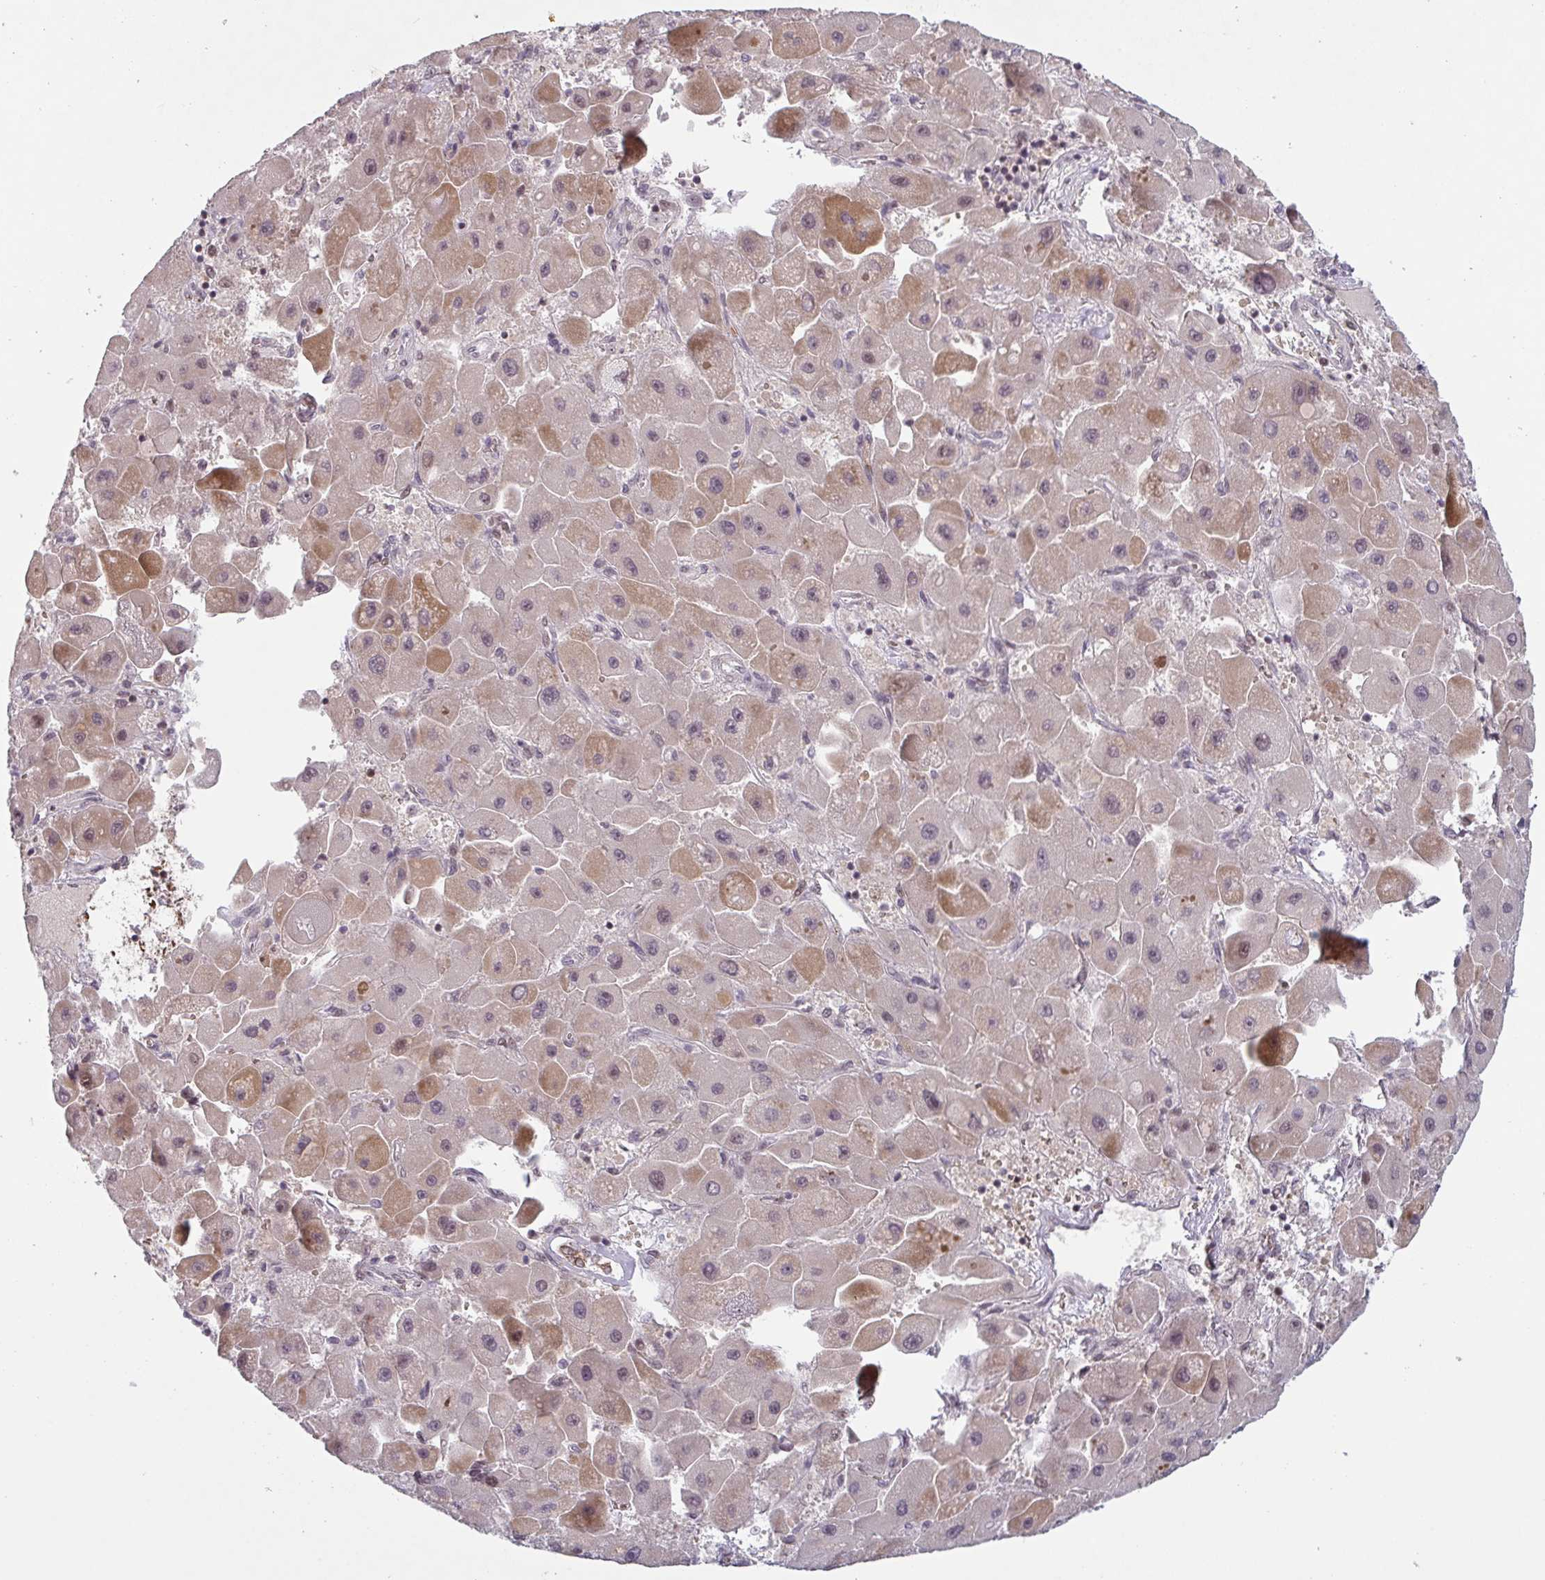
{"staining": {"intensity": "weak", "quantity": "25%-75%", "location": "cytoplasmic/membranous,nuclear"}, "tissue": "liver cancer", "cell_type": "Tumor cells", "image_type": "cancer", "snomed": [{"axis": "morphology", "description": "Carcinoma, Hepatocellular, NOS"}, {"axis": "topography", "description": "Liver"}], "caption": "A brown stain labels weak cytoplasmic/membranous and nuclear expression of a protein in liver cancer (hepatocellular carcinoma) tumor cells.", "gene": "NLRP13", "patient": {"sex": "male", "age": 24}}